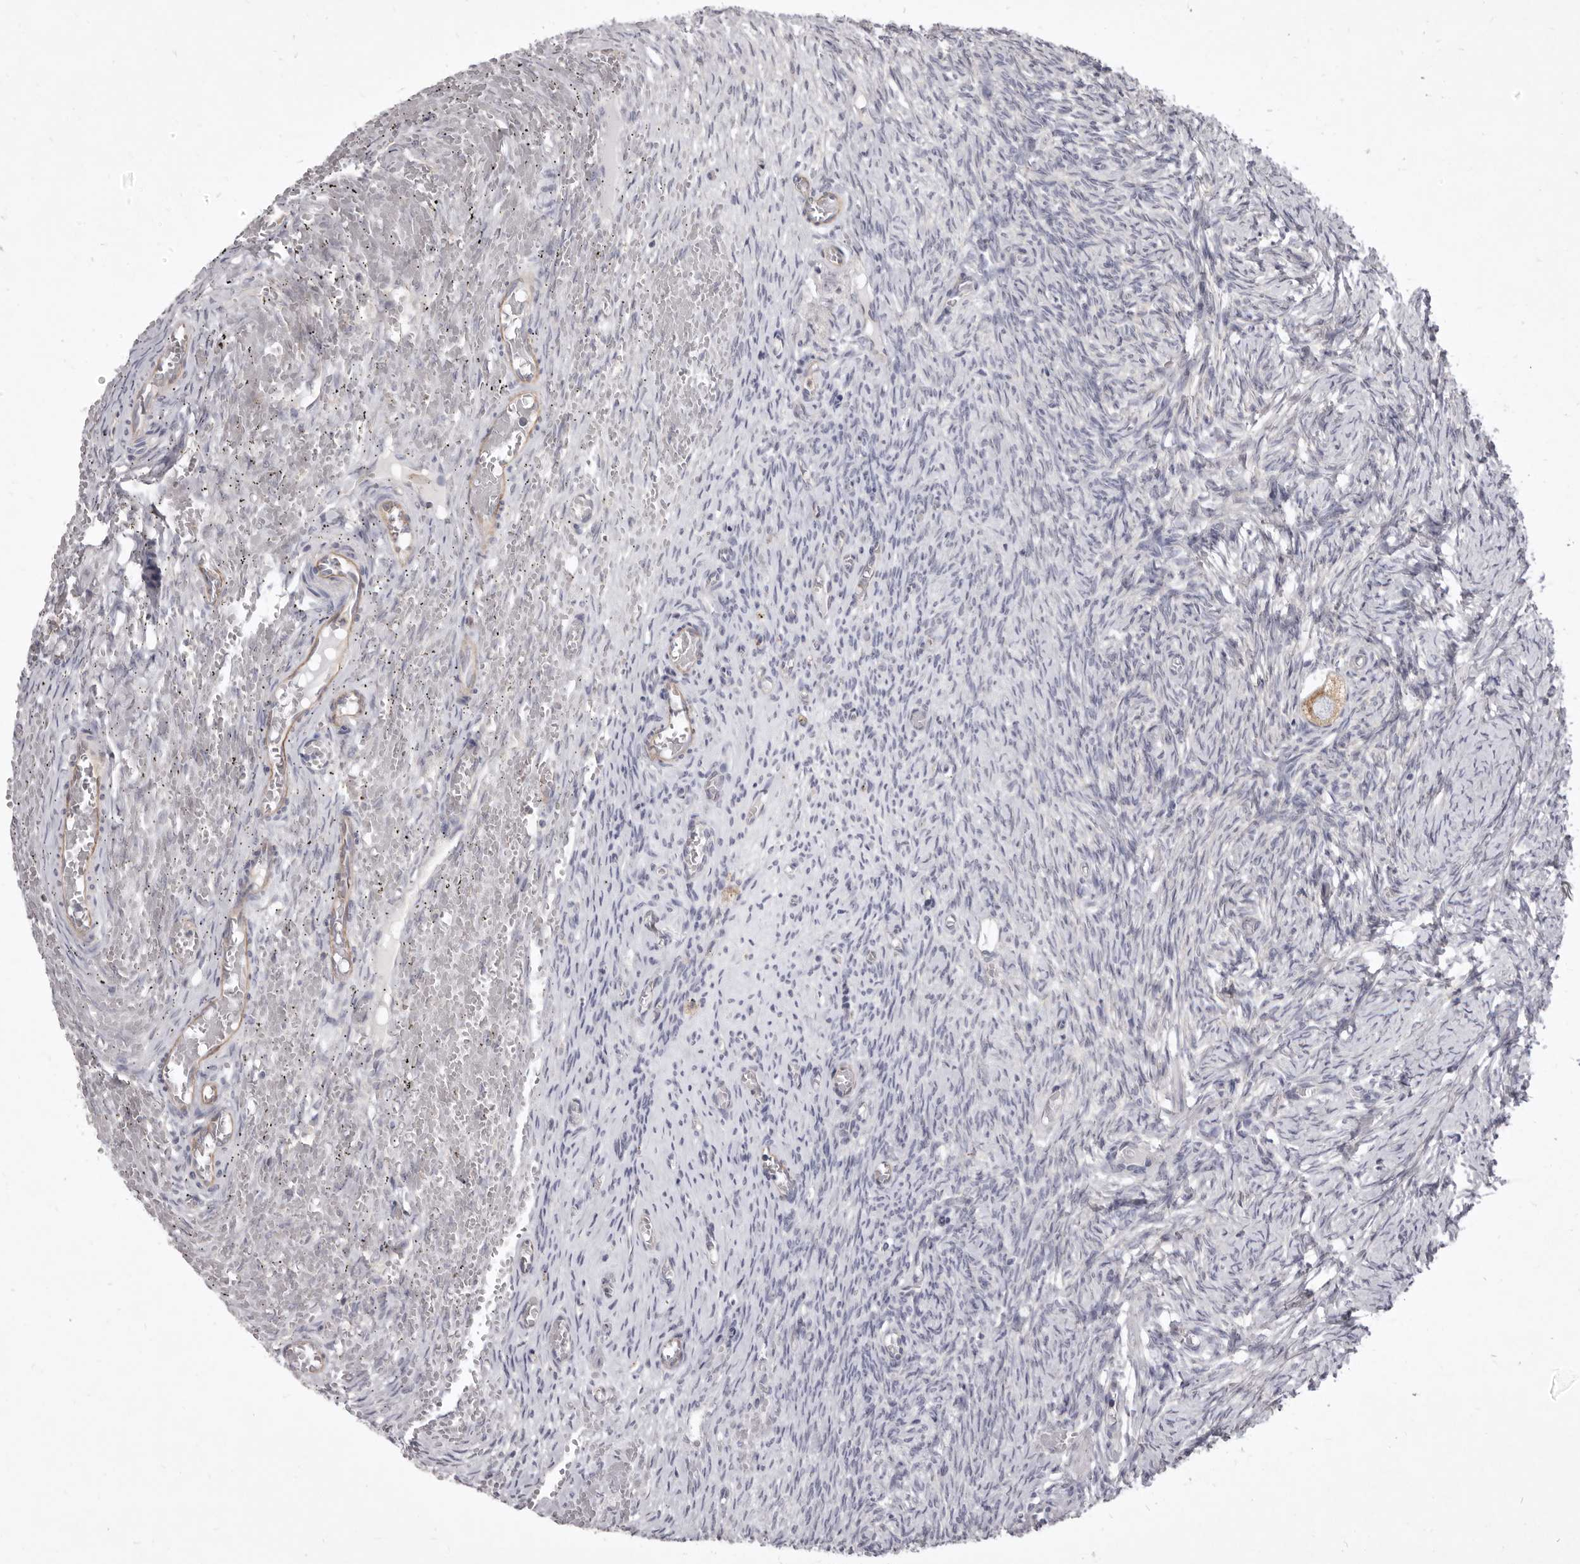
{"staining": {"intensity": "weak", "quantity": ">75%", "location": "cytoplasmic/membranous"}, "tissue": "ovary", "cell_type": "Follicle cells", "image_type": "normal", "snomed": [{"axis": "morphology", "description": "Adenocarcinoma, NOS"}, {"axis": "topography", "description": "Endometrium"}], "caption": "Weak cytoplasmic/membranous staining is present in approximately >75% of follicle cells in unremarkable ovary.", "gene": "P2RX6", "patient": {"sex": "female", "age": 32}}